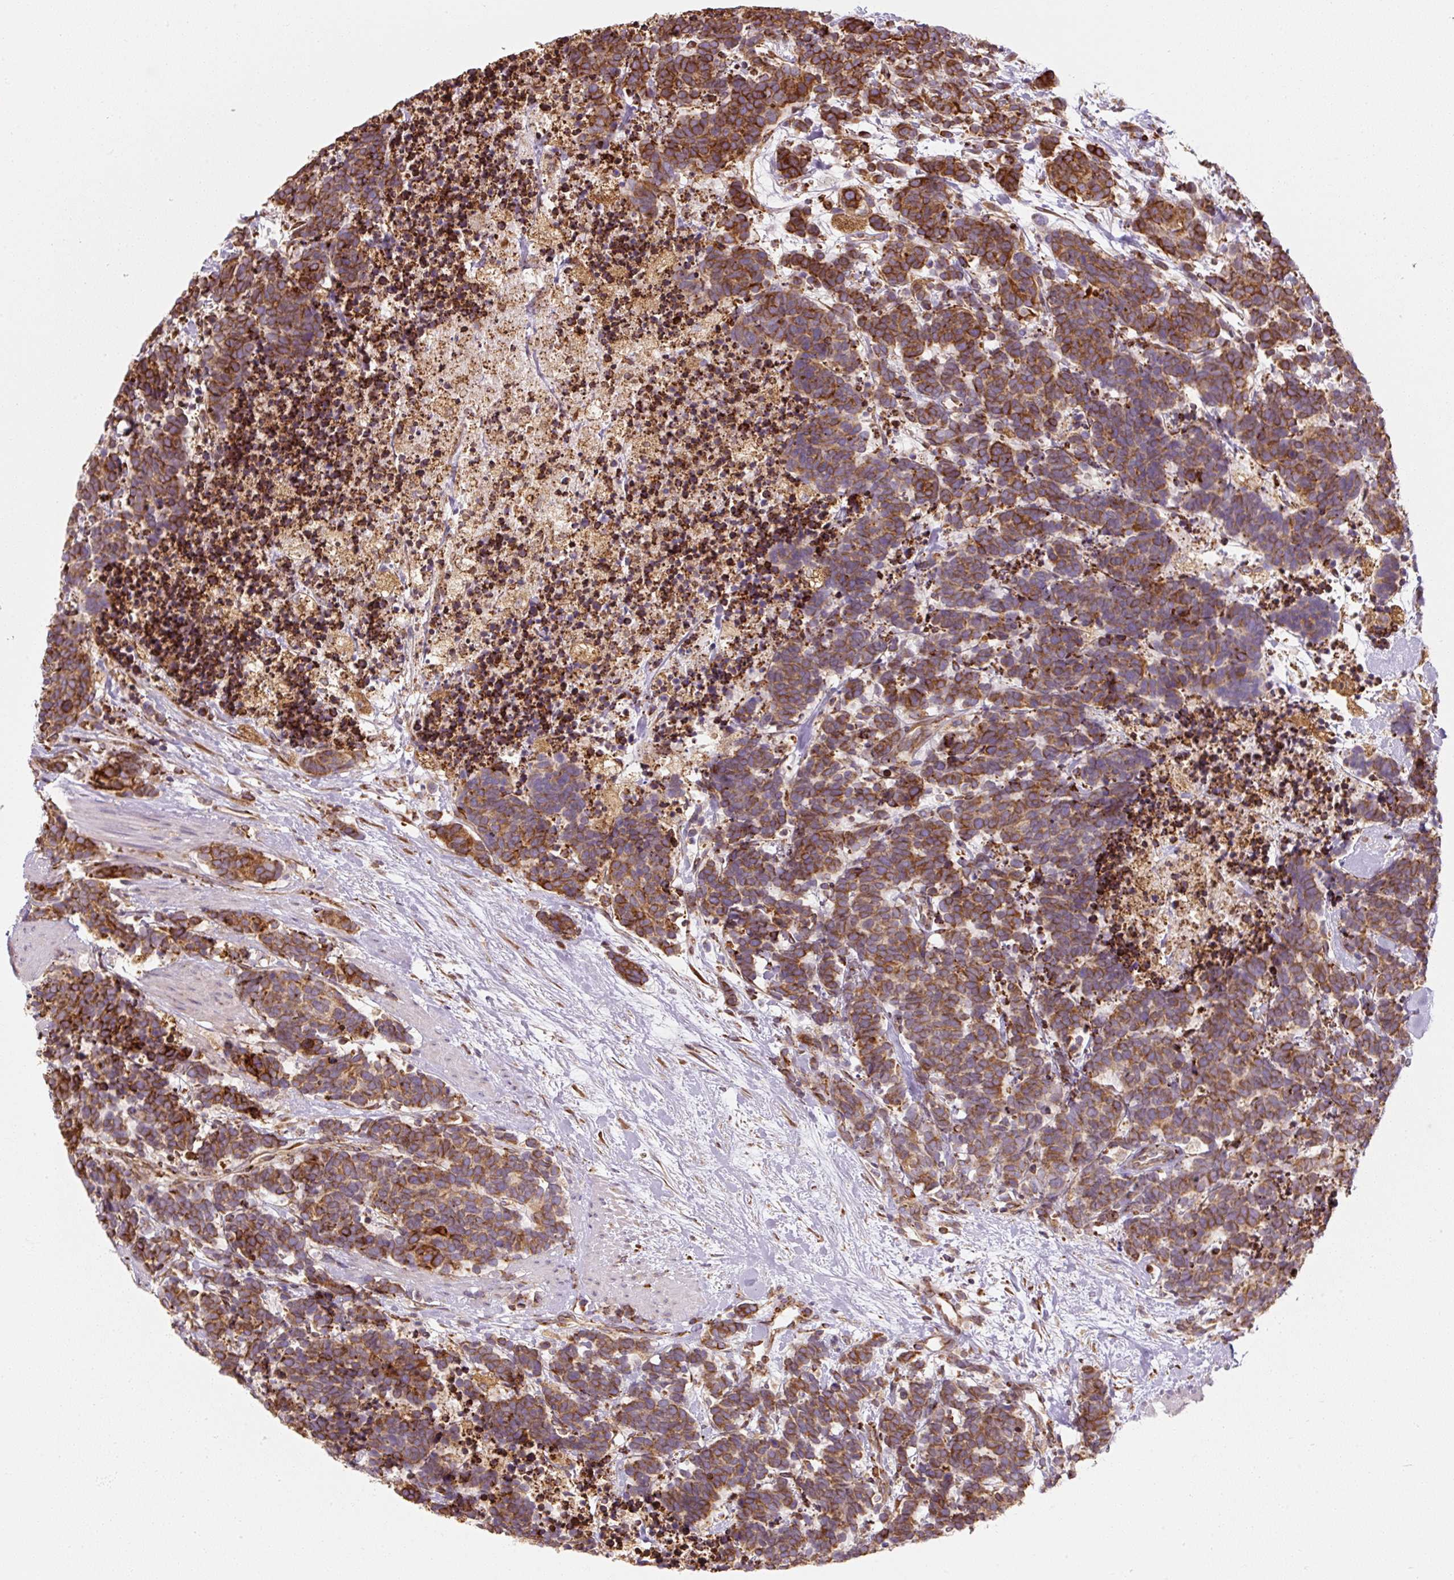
{"staining": {"intensity": "strong", "quantity": ">75%", "location": "cytoplasmic/membranous"}, "tissue": "carcinoid", "cell_type": "Tumor cells", "image_type": "cancer", "snomed": [{"axis": "morphology", "description": "Carcinoma, NOS"}, {"axis": "morphology", "description": "Carcinoid, malignant, NOS"}, {"axis": "topography", "description": "Prostate"}], "caption": "Immunohistochemical staining of human carcinoid shows high levels of strong cytoplasmic/membranous protein expression in approximately >75% of tumor cells. The staining was performed using DAB to visualize the protein expression in brown, while the nuclei were stained in blue with hematoxylin (Magnification: 20x).", "gene": "PRKCSH", "patient": {"sex": "male", "age": 57}}